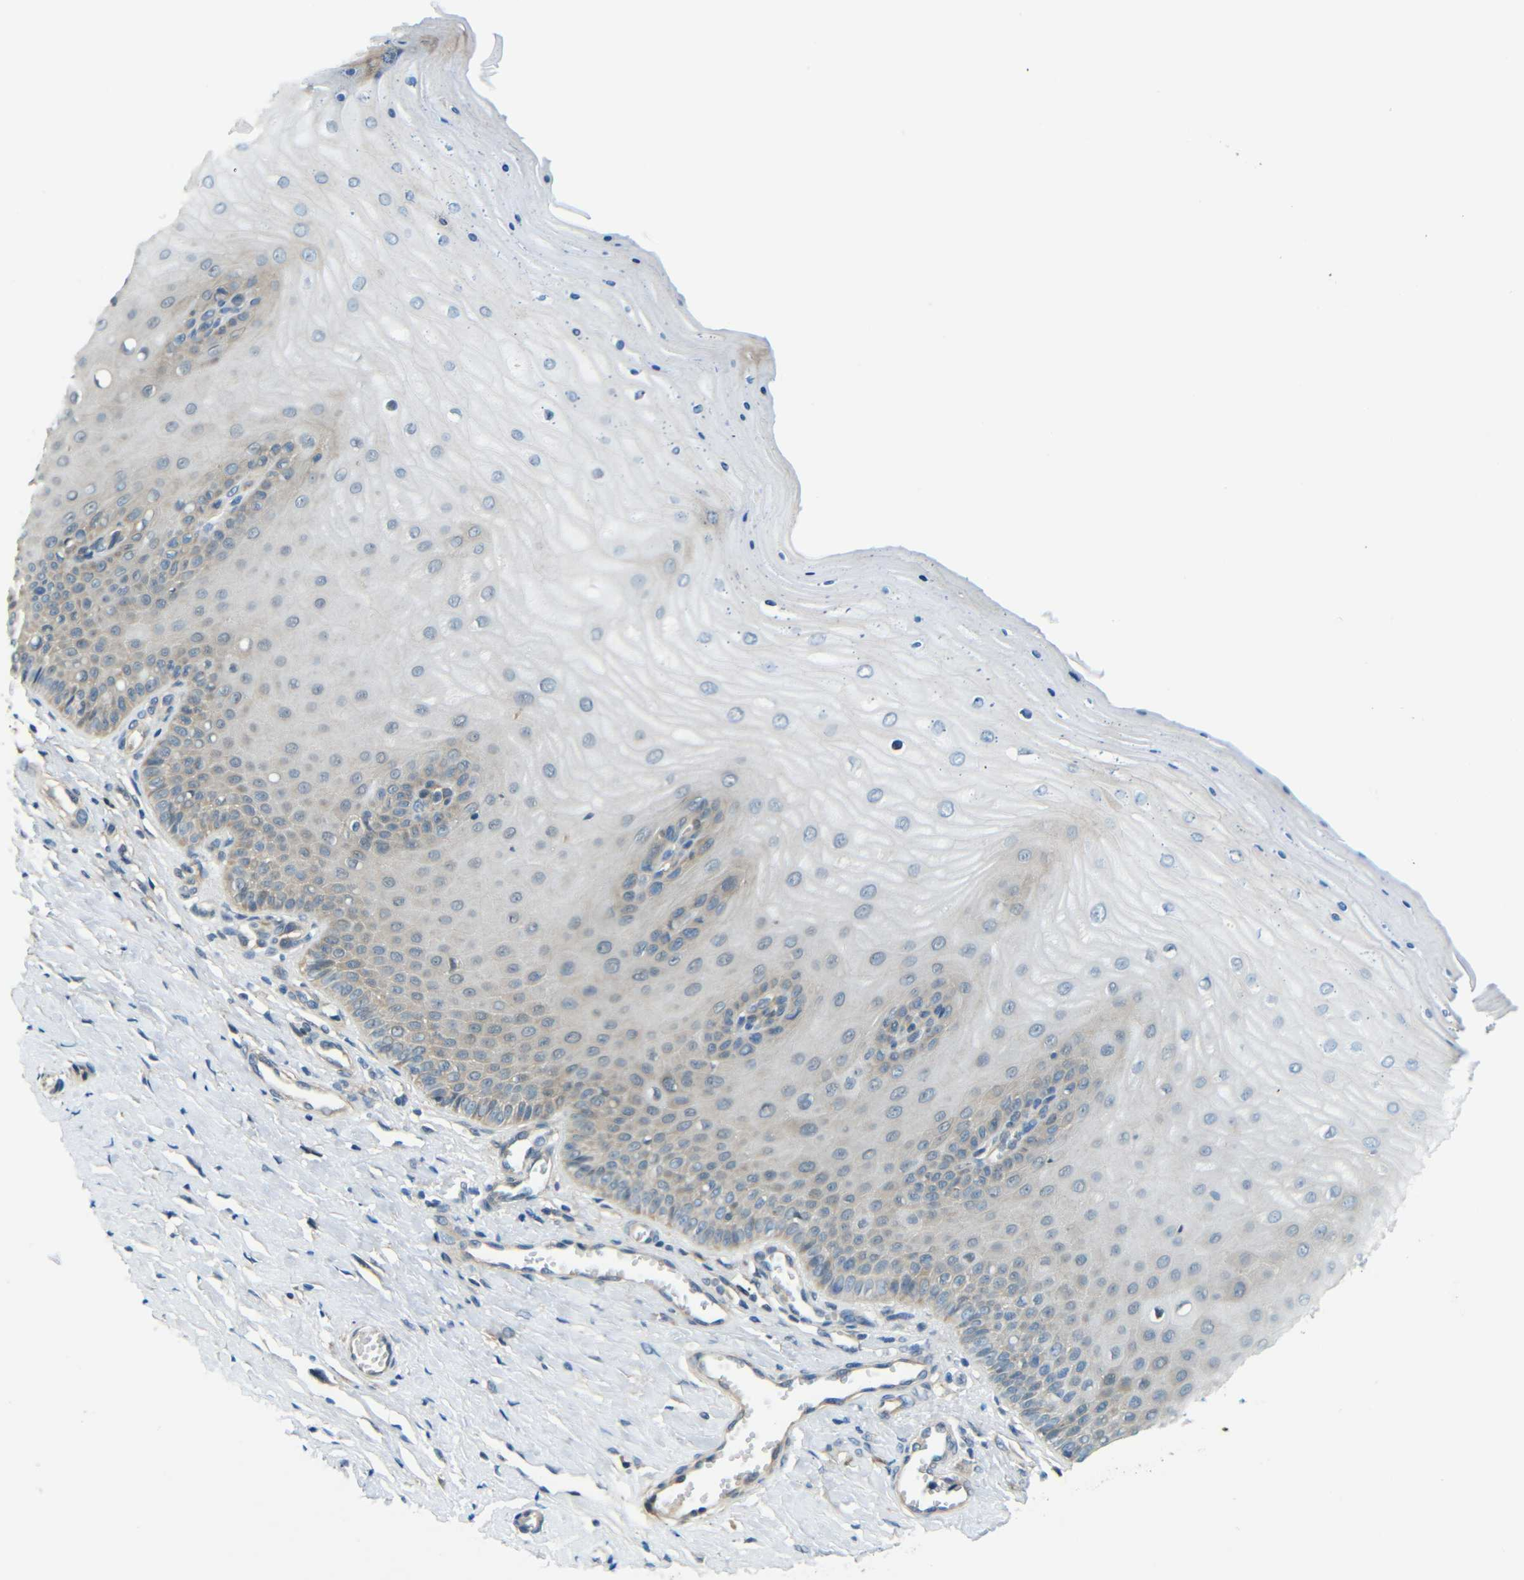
{"staining": {"intensity": "moderate", "quantity": ">75%", "location": "cytoplasmic/membranous"}, "tissue": "cervix", "cell_type": "Glandular cells", "image_type": "normal", "snomed": [{"axis": "morphology", "description": "Normal tissue, NOS"}, {"axis": "topography", "description": "Cervix"}], "caption": "DAB (3,3'-diaminobenzidine) immunohistochemical staining of normal cervix exhibits moderate cytoplasmic/membranous protein expression in about >75% of glandular cells. (IHC, brightfield microscopy, high magnification).", "gene": "FNDC3A", "patient": {"sex": "female", "age": 55}}